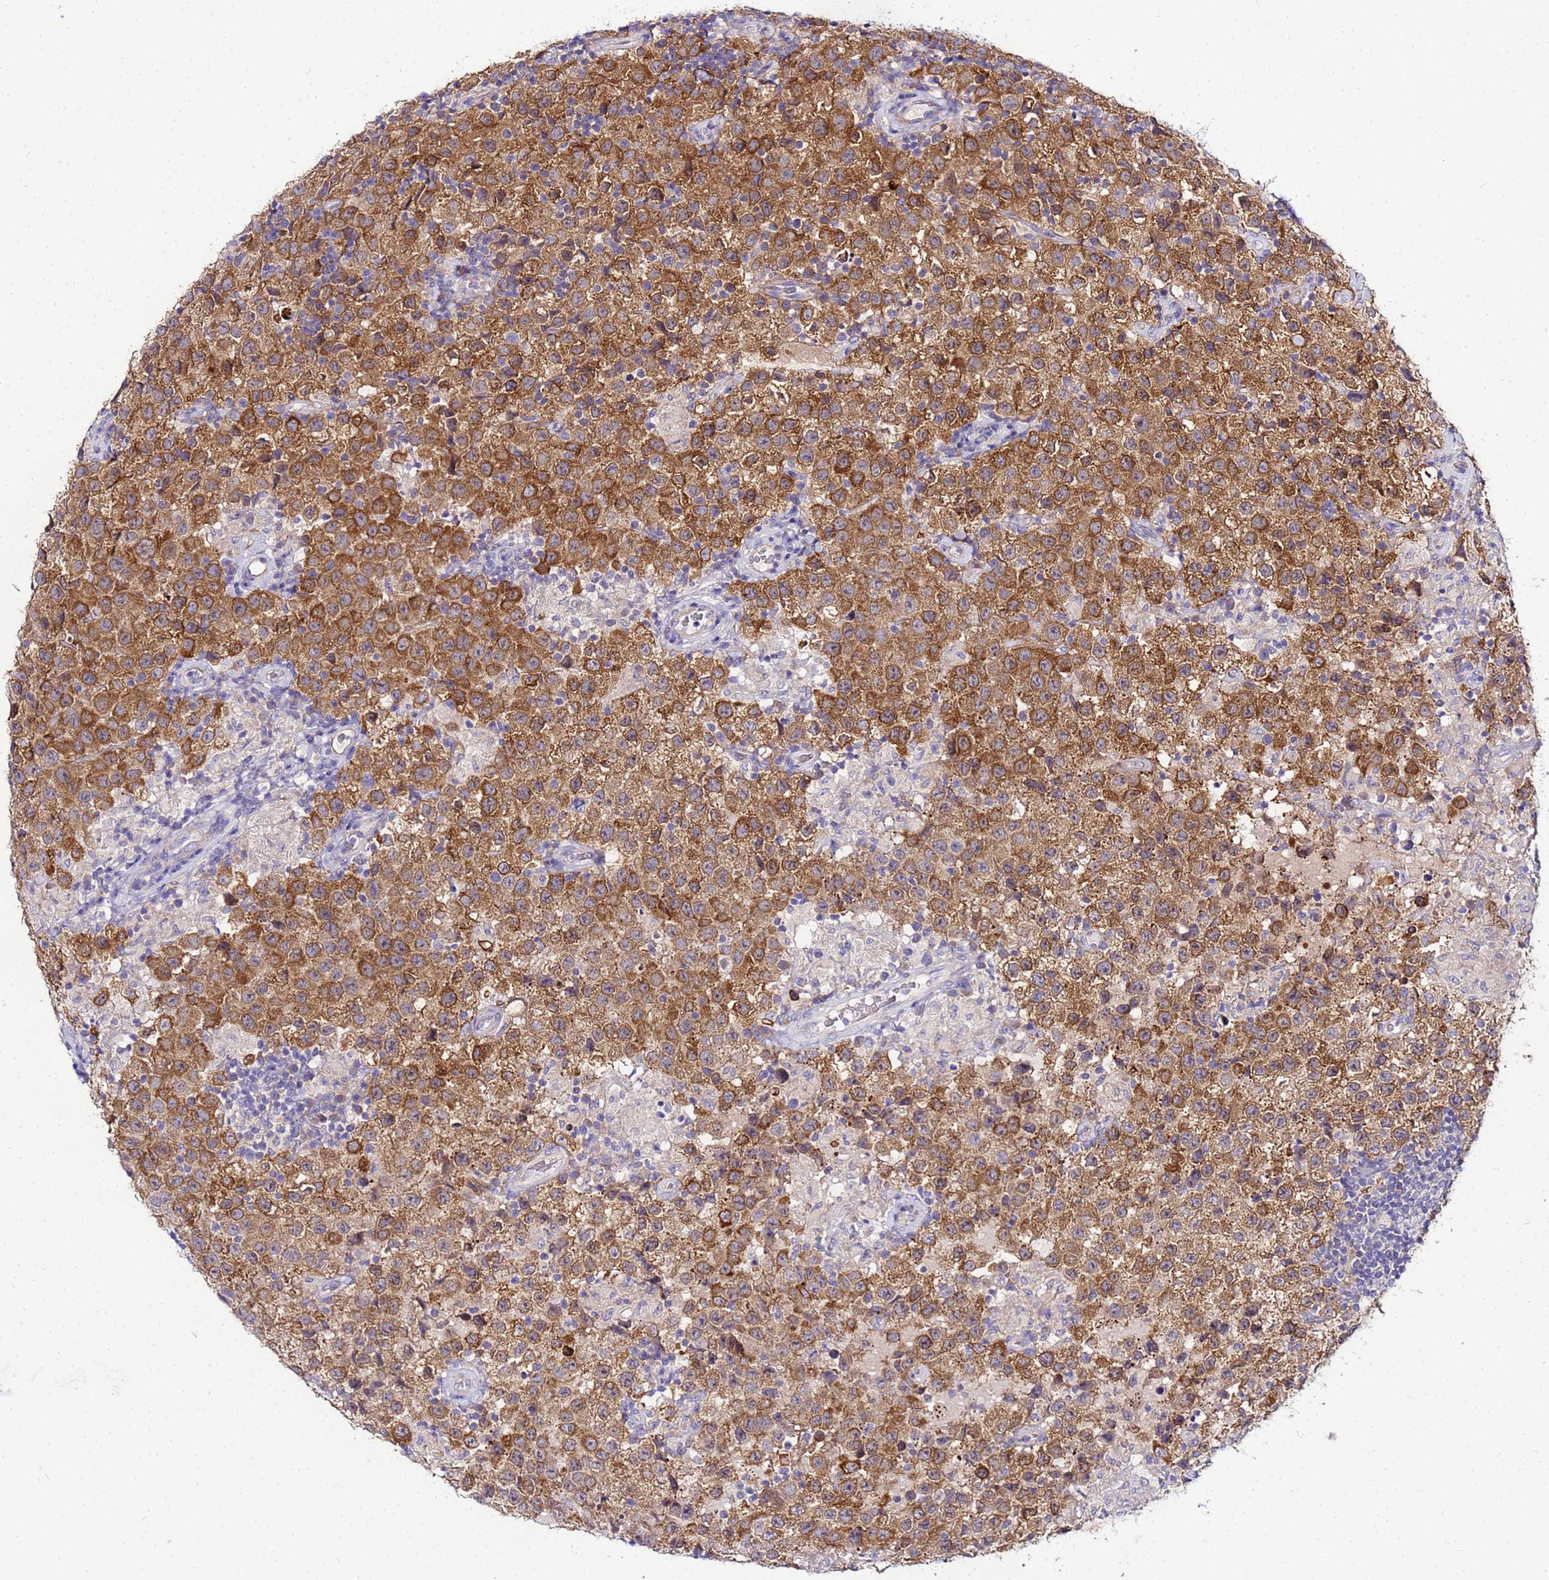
{"staining": {"intensity": "moderate", "quantity": ">75%", "location": "cytoplasmic/membranous"}, "tissue": "testis cancer", "cell_type": "Tumor cells", "image_type": "cancer", "snomed": [{"axis": "morphology", "description": "Seminoma, NOS"}, {"axis": "morphology", "description": "Carcinoma, Embryonal, NOS"}, {"axis": "topography", "description": "Testis"}], "caption": "Immunohistochemical staining of human embryonal carcinoma (testis) reveals medium levels of moderate cytoplasmic/membranous protein positivity in about >75% of tumor cells. (Brightfield microscopy of DAB IHC at high magnification).", "gene": "HERC5", "patient": {"sex": "male", "age": 41}}